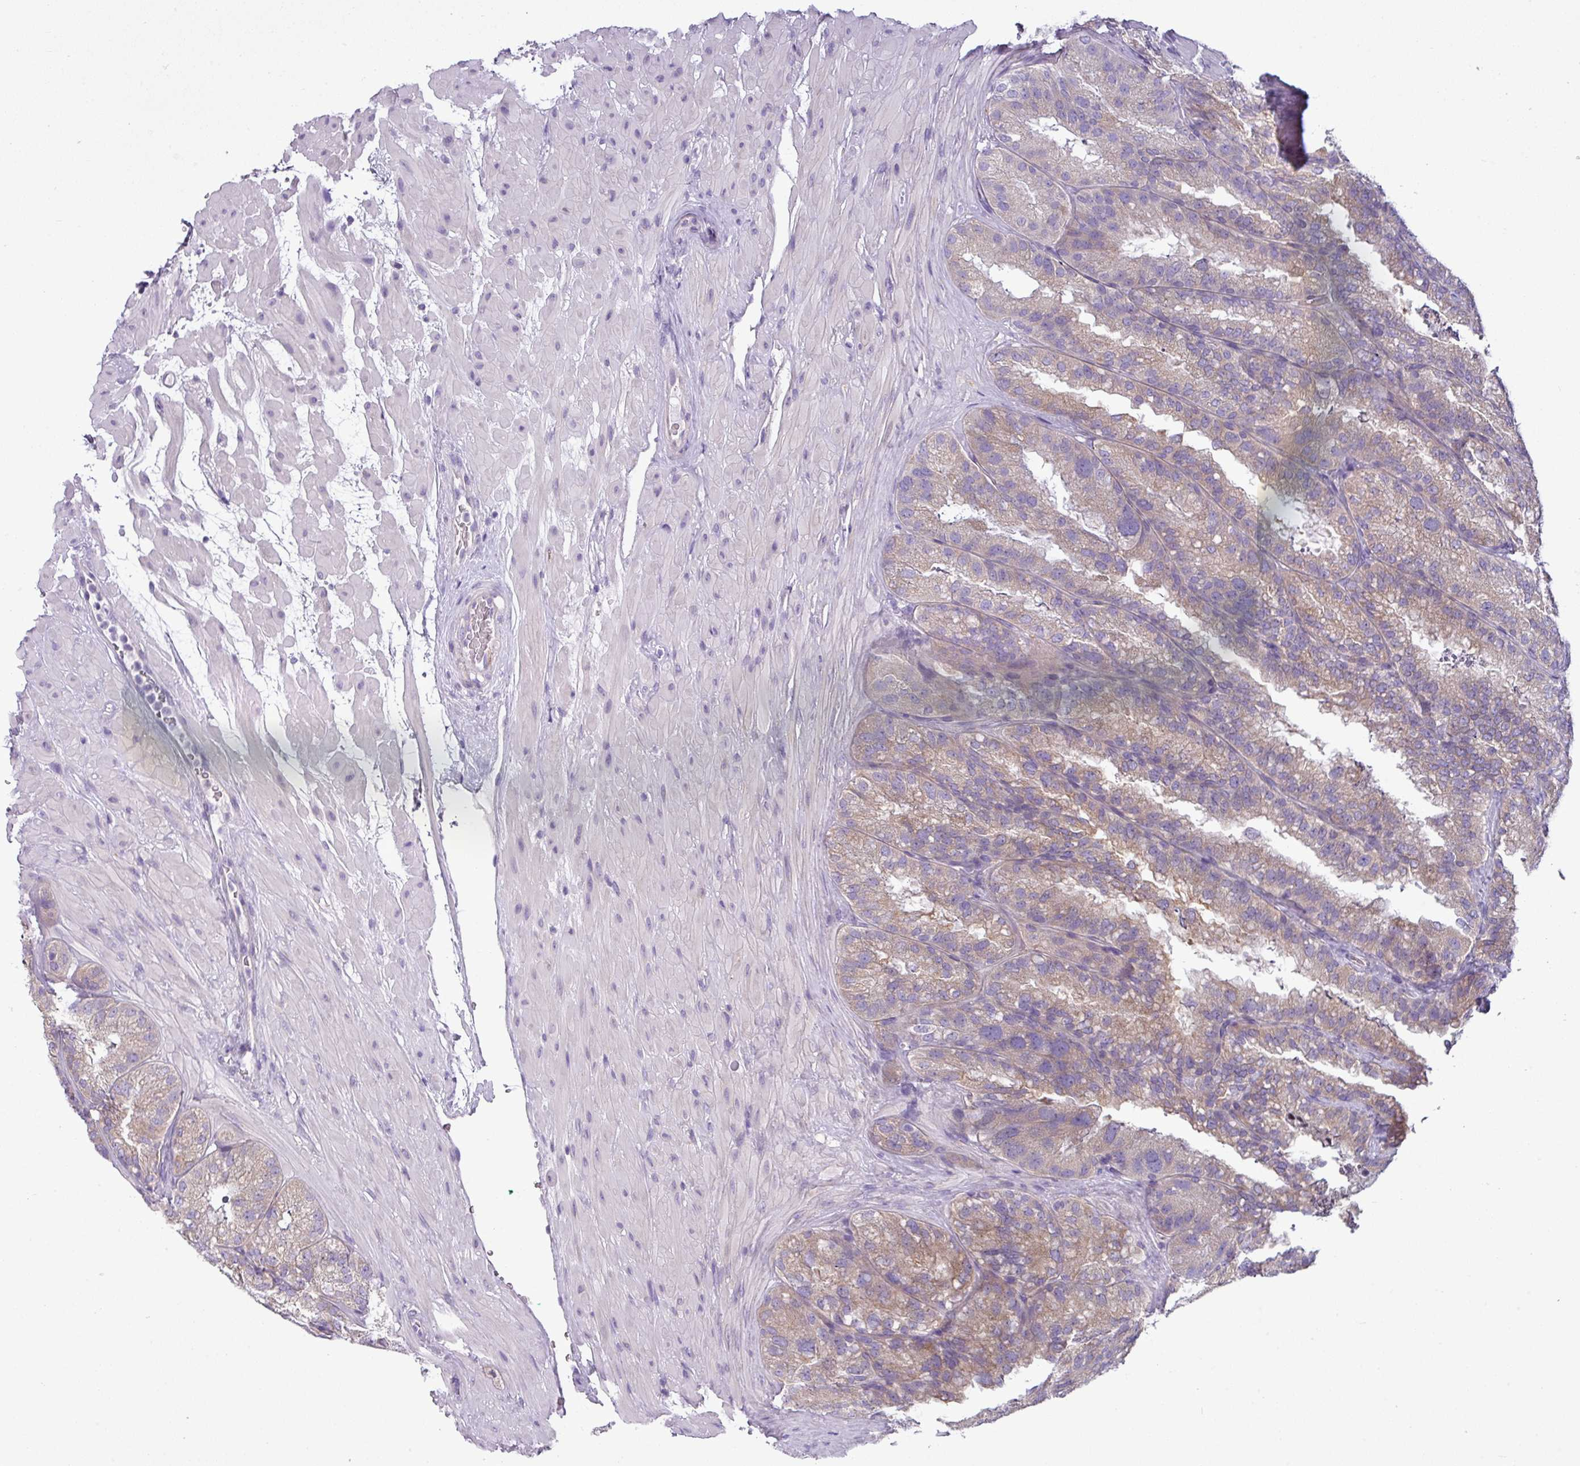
{"staining": {"intensity": "moderate", "quantity": ">75%", "location": "cytoplasmic/membranous"}, "tissue": "seminal vesicle", "cell_type": "Glandular cells", "image_type": "normal", "snomed": [{"axis": "morphology", "description": "Normal tissue, NOS"}, {"axis": "topography", "description": "Seminal veicle"}], "caption": "Benign seminal vesicle displays moderate cytoplasmic/membranous staining in about >75% of glandular cells.", "gene": "TOR1AIP2", "patient": {"sex": "male", "age": 58}}